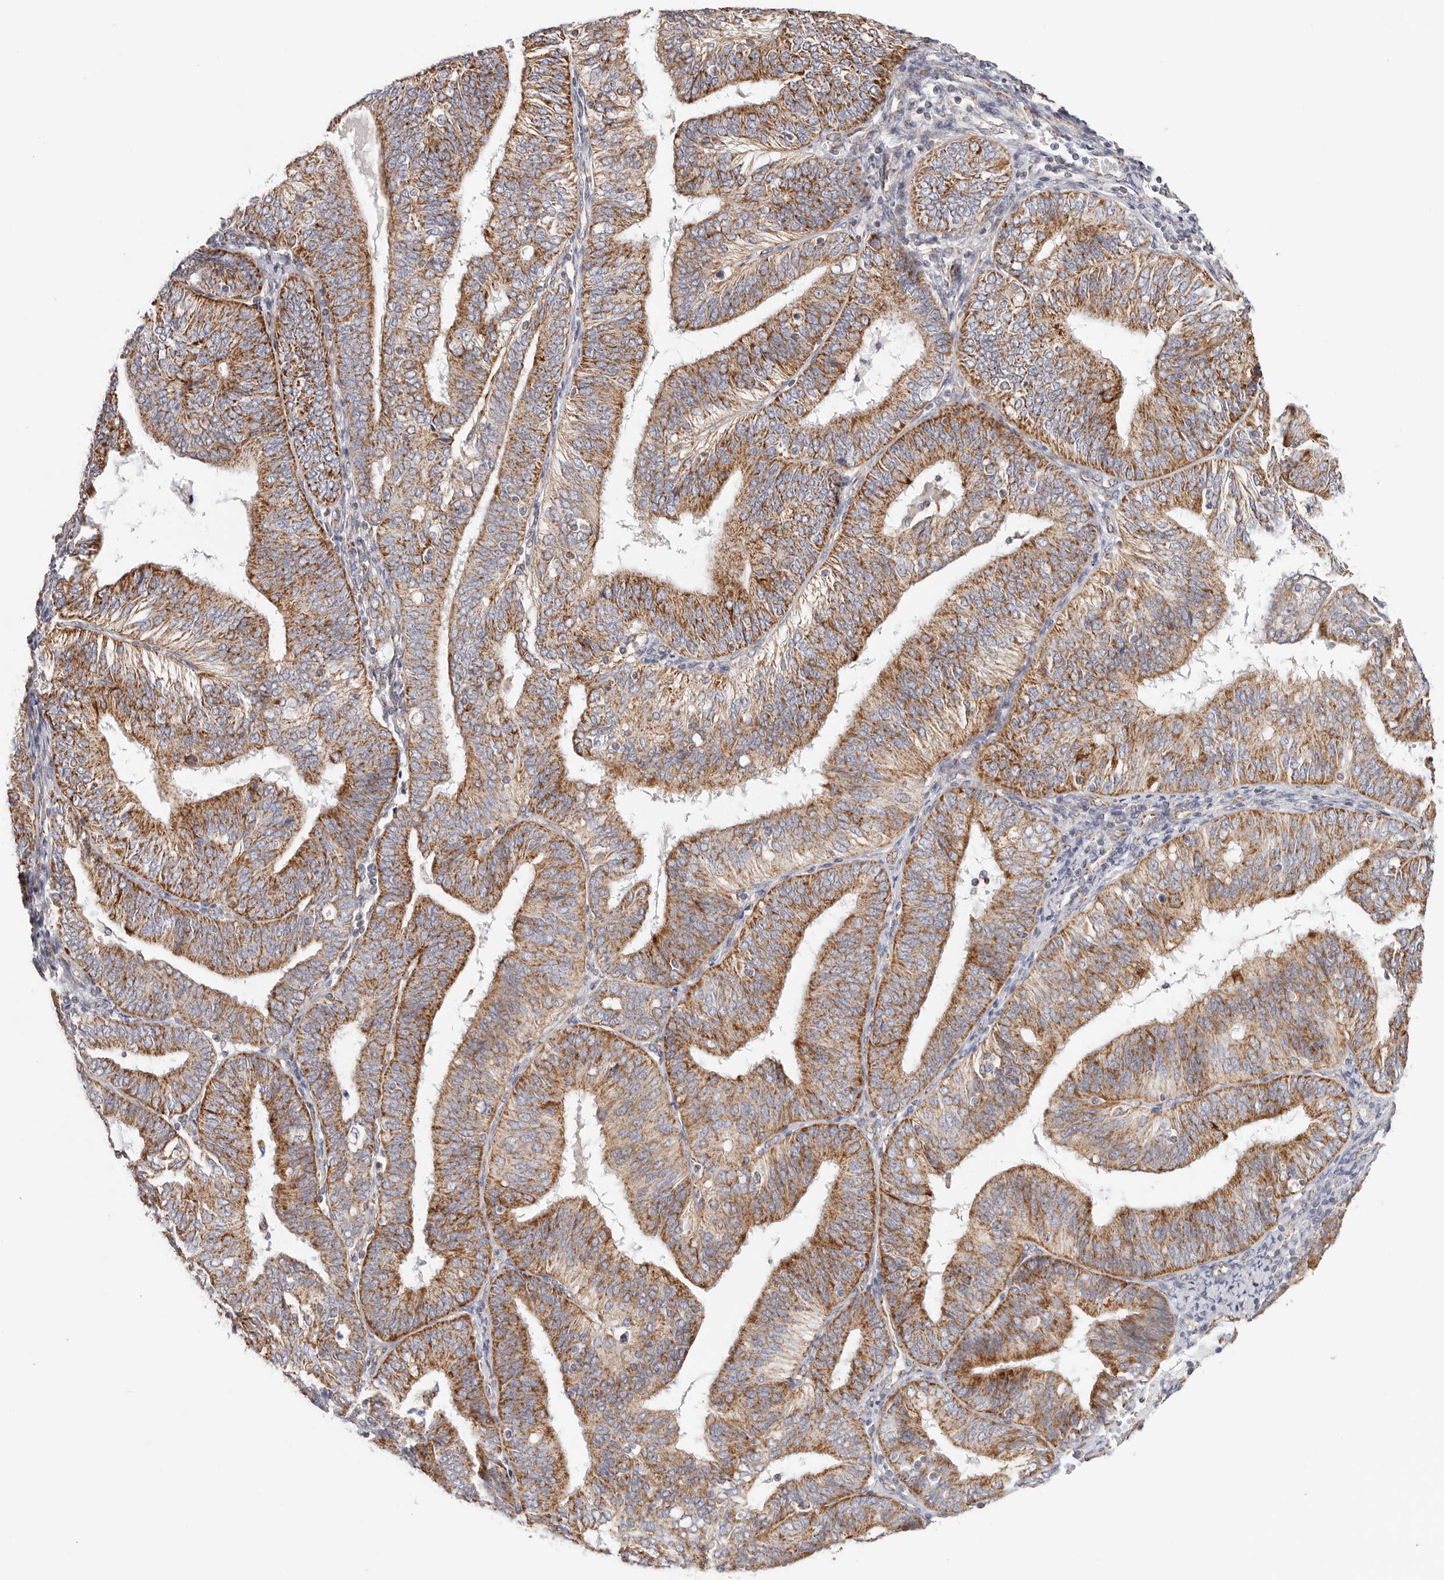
{"staining": {"intensity": "strong", "quantity": "25%-75%", "location": "cytoplasmic/membranous"}, "tissue": "endometrial cancer", "cell_type": "Tumor cells", "image_type": "cancer", "snomed": [{"axis": "morphology", "description": "Adenocarcinoma, NOS"}, {"axis": "topography", "description": "Endometrium"}], "caption": "Immunohistochemistry histopathology image of neoplastic tissue: human adenocarcinoma (endometrial) stained using IHC shows high levels of strong protein expression localized specifically in the cytoplasmic/membranous of tumor cells, appearing as a cytoplasmic/membranous brown color.", "gene": "AFDN", "patient": {"sex": "female", "age": 58}}